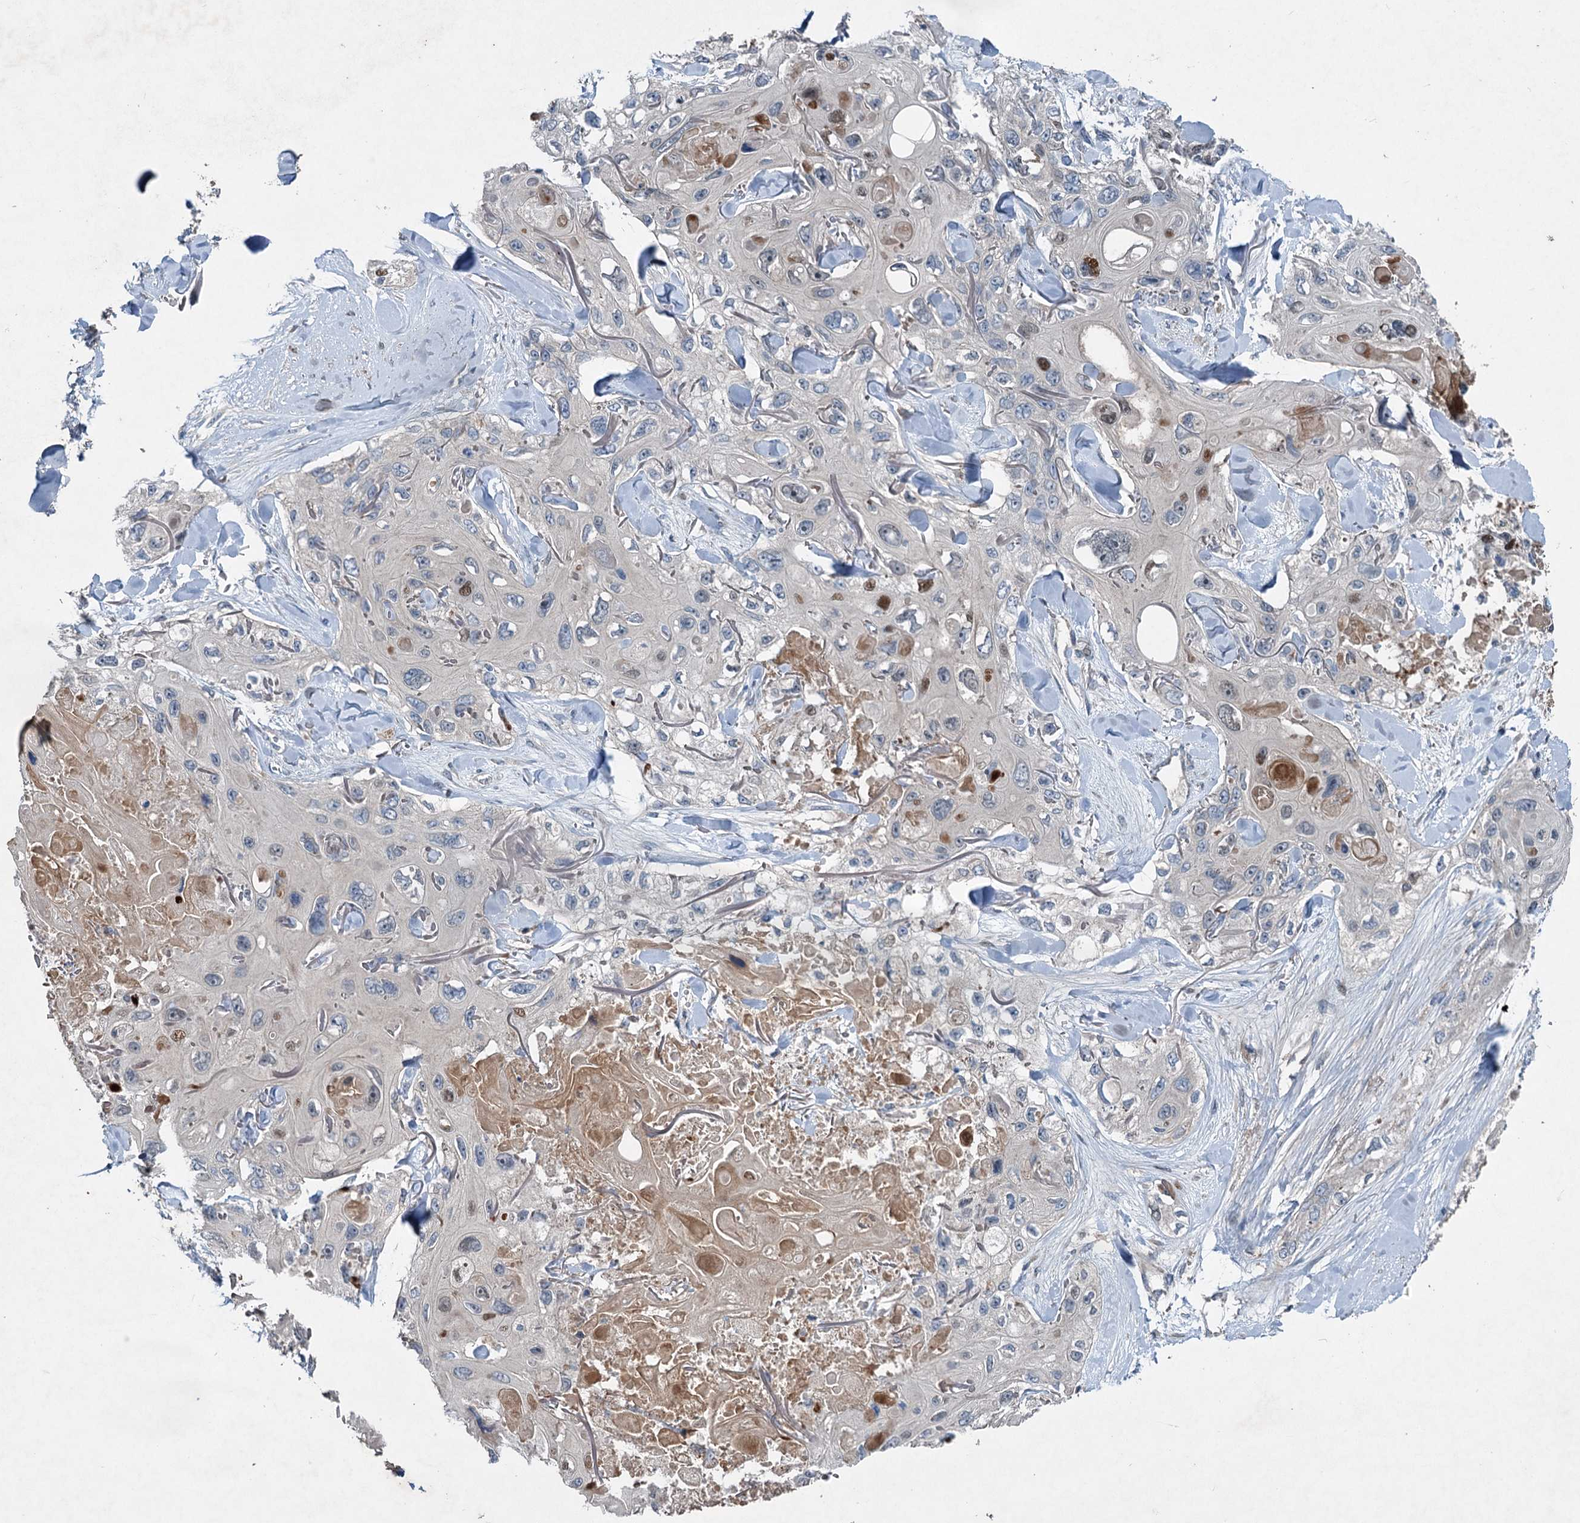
{"staining": {"intensity": "negative", "quantity": "none", "location": "none"}, "tissue": "skin cancer", "cell_type": "Tumor cells", "image_type": "cancer", "snomed": [{"axis": "morphology", "description": "Normal tissue, NOS"}, {"axis": "morphology", "description": "Squamous cell carcinoma, NOS"}, {"axis": "topography", "description": "Skin"}], "caption": "IHC of human skin cancer reveals no positivity in tumor cells.", "gene": "TAPBPL", "patient": {"sex": "male", "age": 72}}